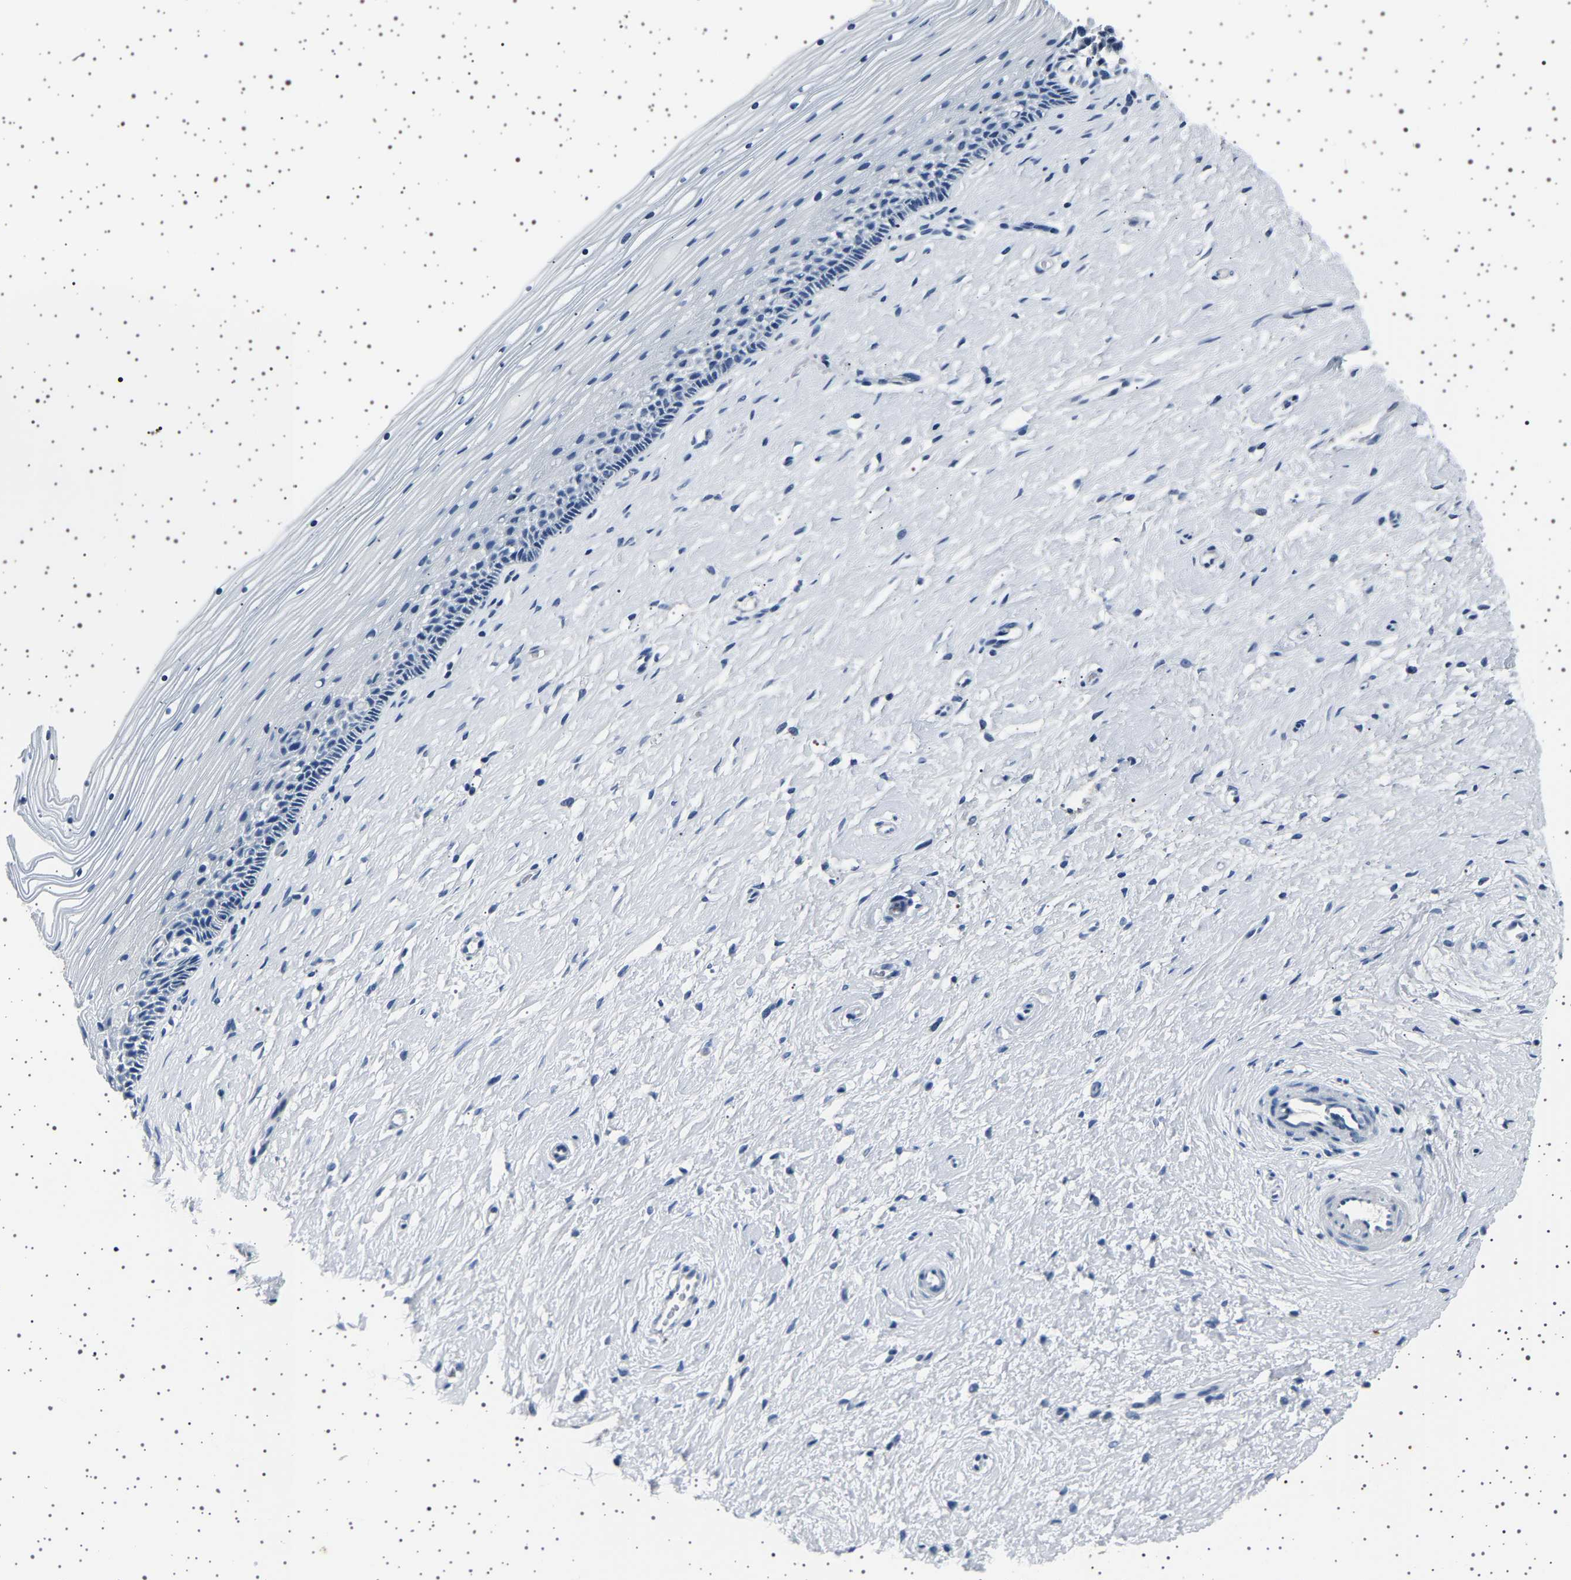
{"staining": {"intensity": "negative", "quantity": "none", "location": "none"}, "tissue": "cervix", "cell_type": "Squamous epithelial cells", "image_type": "normal", "snomed": [{"axis": "morphology", "description": "Normal tissue, NOS"}, {"axis": "topography", "description": "Cervix"}], "caption": "Squamous epithelial cells are negative for protein expression in normal human cervix. The staining was performed using DAB to visualize the protein expression in brown, while the nuclei were stained in blue with hematoxylin (Magnification: 20x).", "gene": "TFF3", "patient": {"sex": "female", "age": 39}}